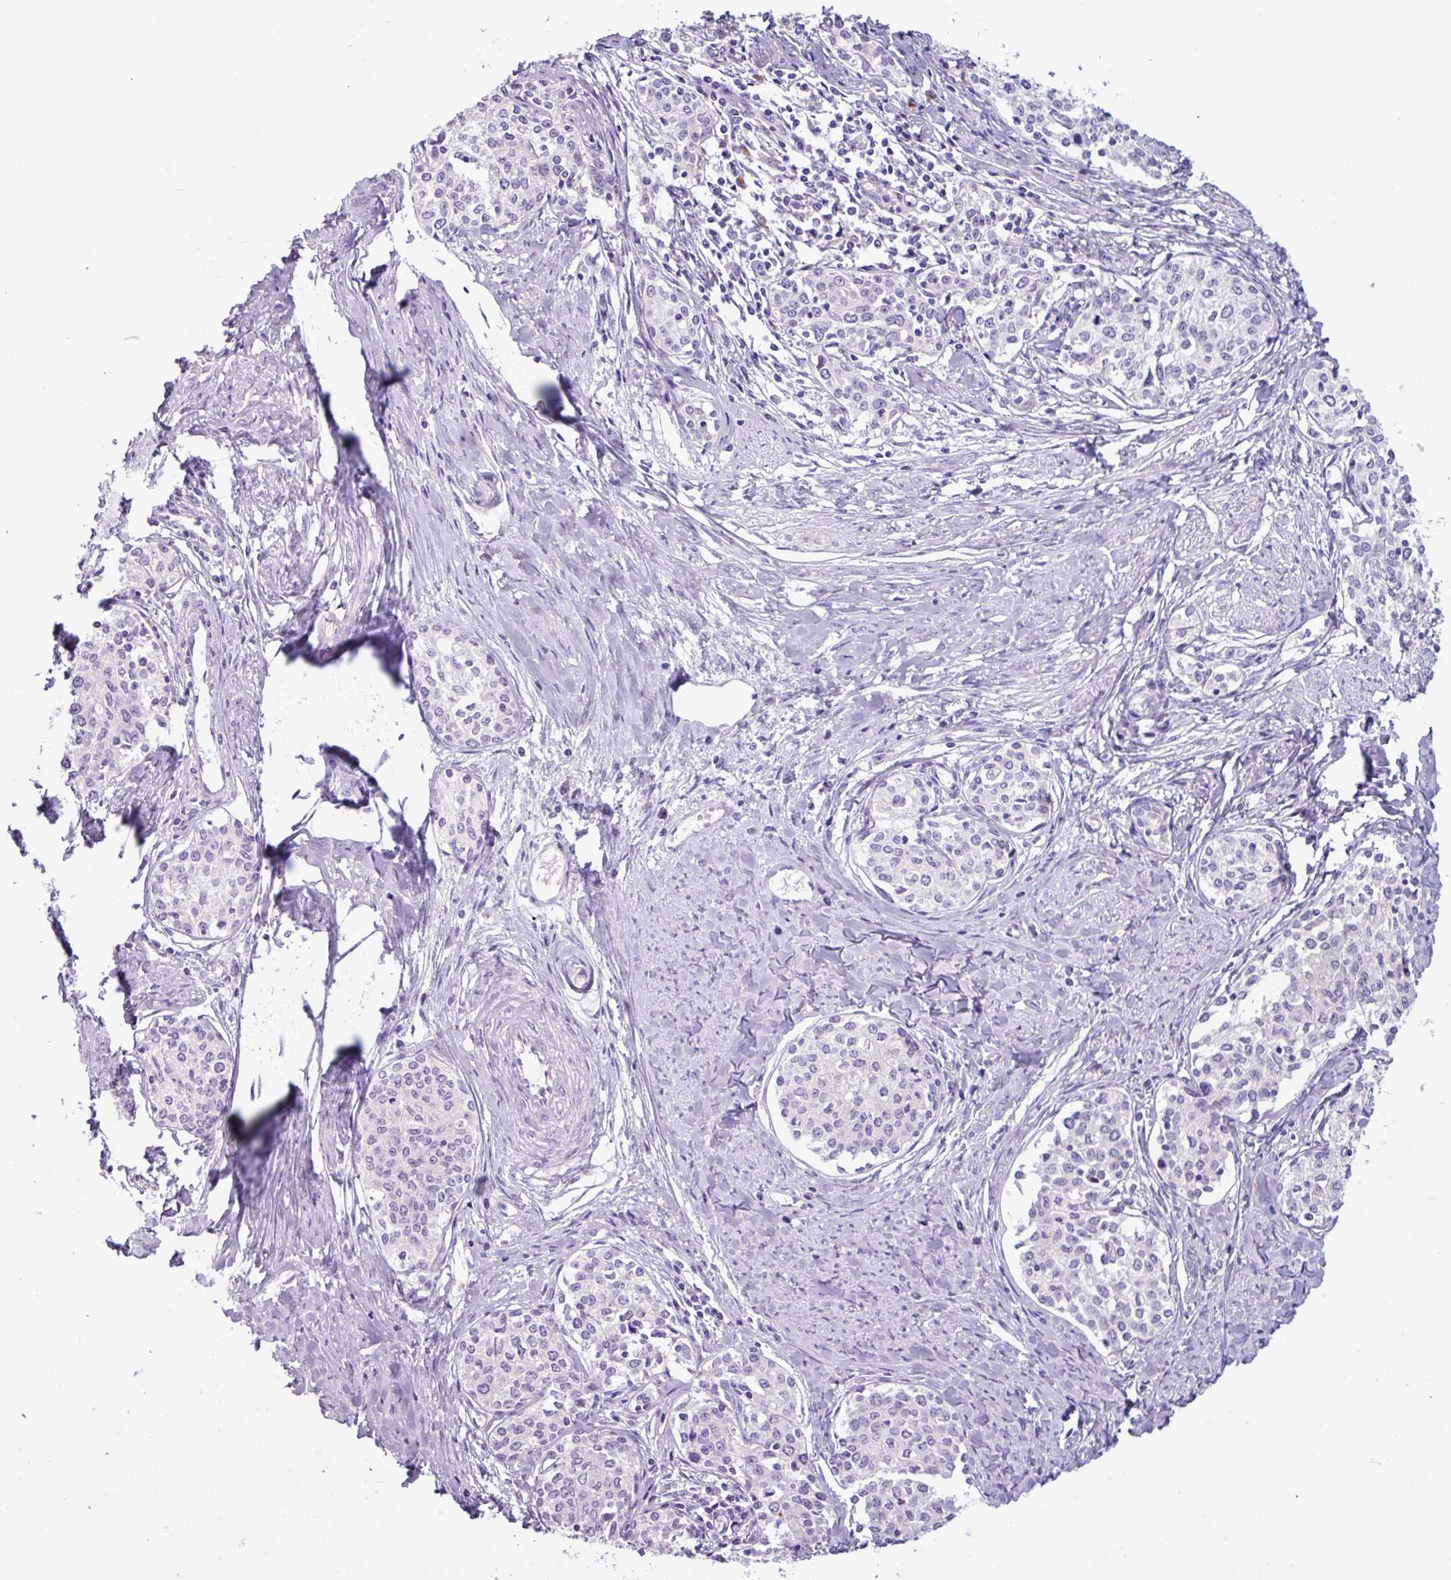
{"staining": {"intensity": "negative", "quantity": "none", "location": "none"}, "tissue": "cervical cancer", "cell_type": "Tumor cells", "image_type": "cancer", "snomed": [{"axis": "morphology", "description": "Squamous cell carcinoma, NOS"}, {"axis": "morphology", "description": "Adenocarcinoma, NOS"}, {"axis": "topography", "description": "Cervix"}], "caption": "Tumor cells are negative for protein expression in human cervical cancer (adenocarcinoma).", "gene": "NCCRP1", "patient": {"sex": "female", "age": 52}}